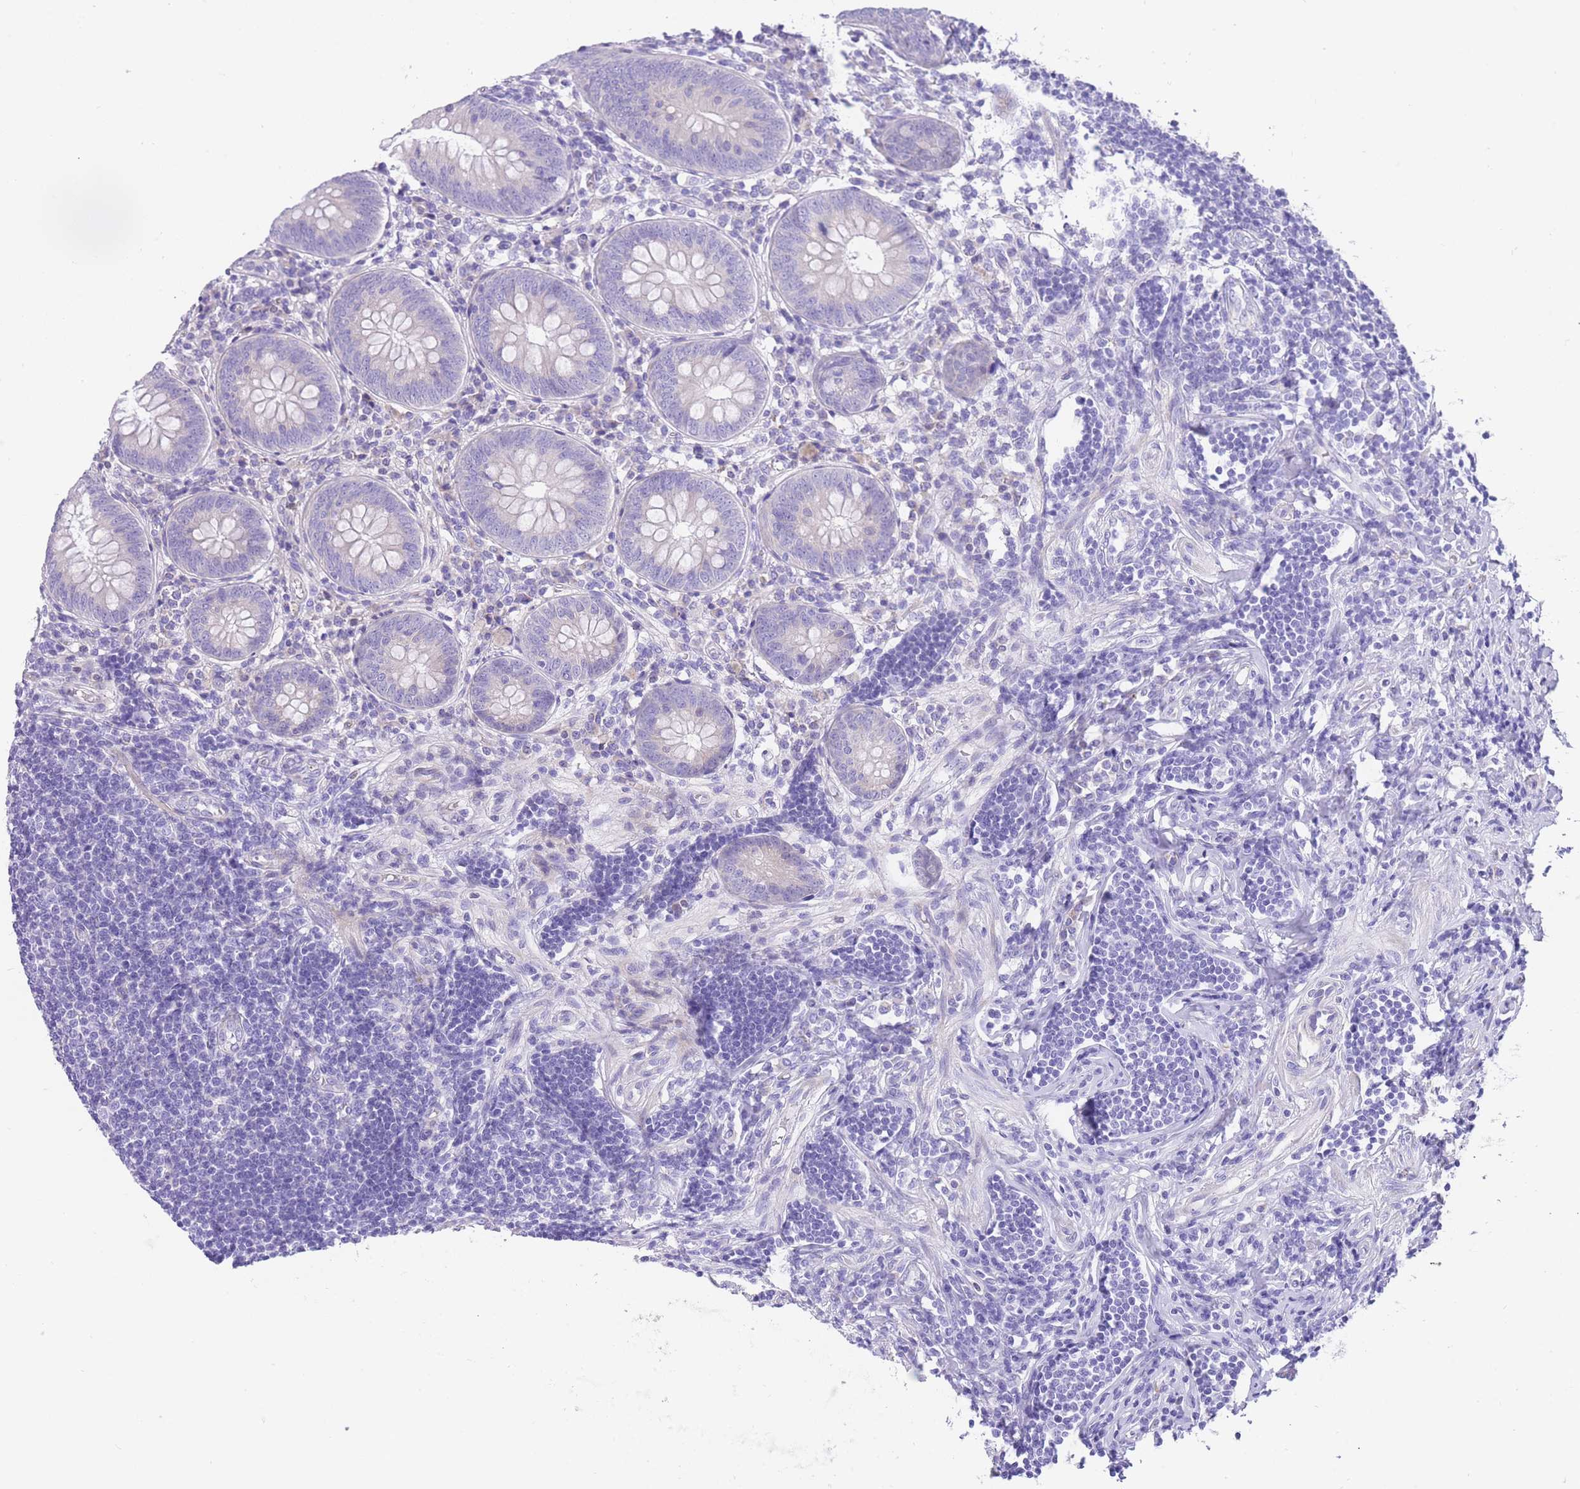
{"staining": {"intensity": "negative", "quantity": "none", "location": "none"}, "tissue": "appendix", "cell_type": "Glandular cells", "image_type": "normal", "snomed": [{"axis": "morphology", "description": "Normal tissue, NOS"}, {"axis": "topography", "description": "Appendix"}], "caption": "Immunohistochemistry histopathology image of normal appendix: human appendix stained with DAB shows no significant protein staining in glandular cells.", "gene": "QTRT1", "patient": {"sex": "female", "age": 54}}